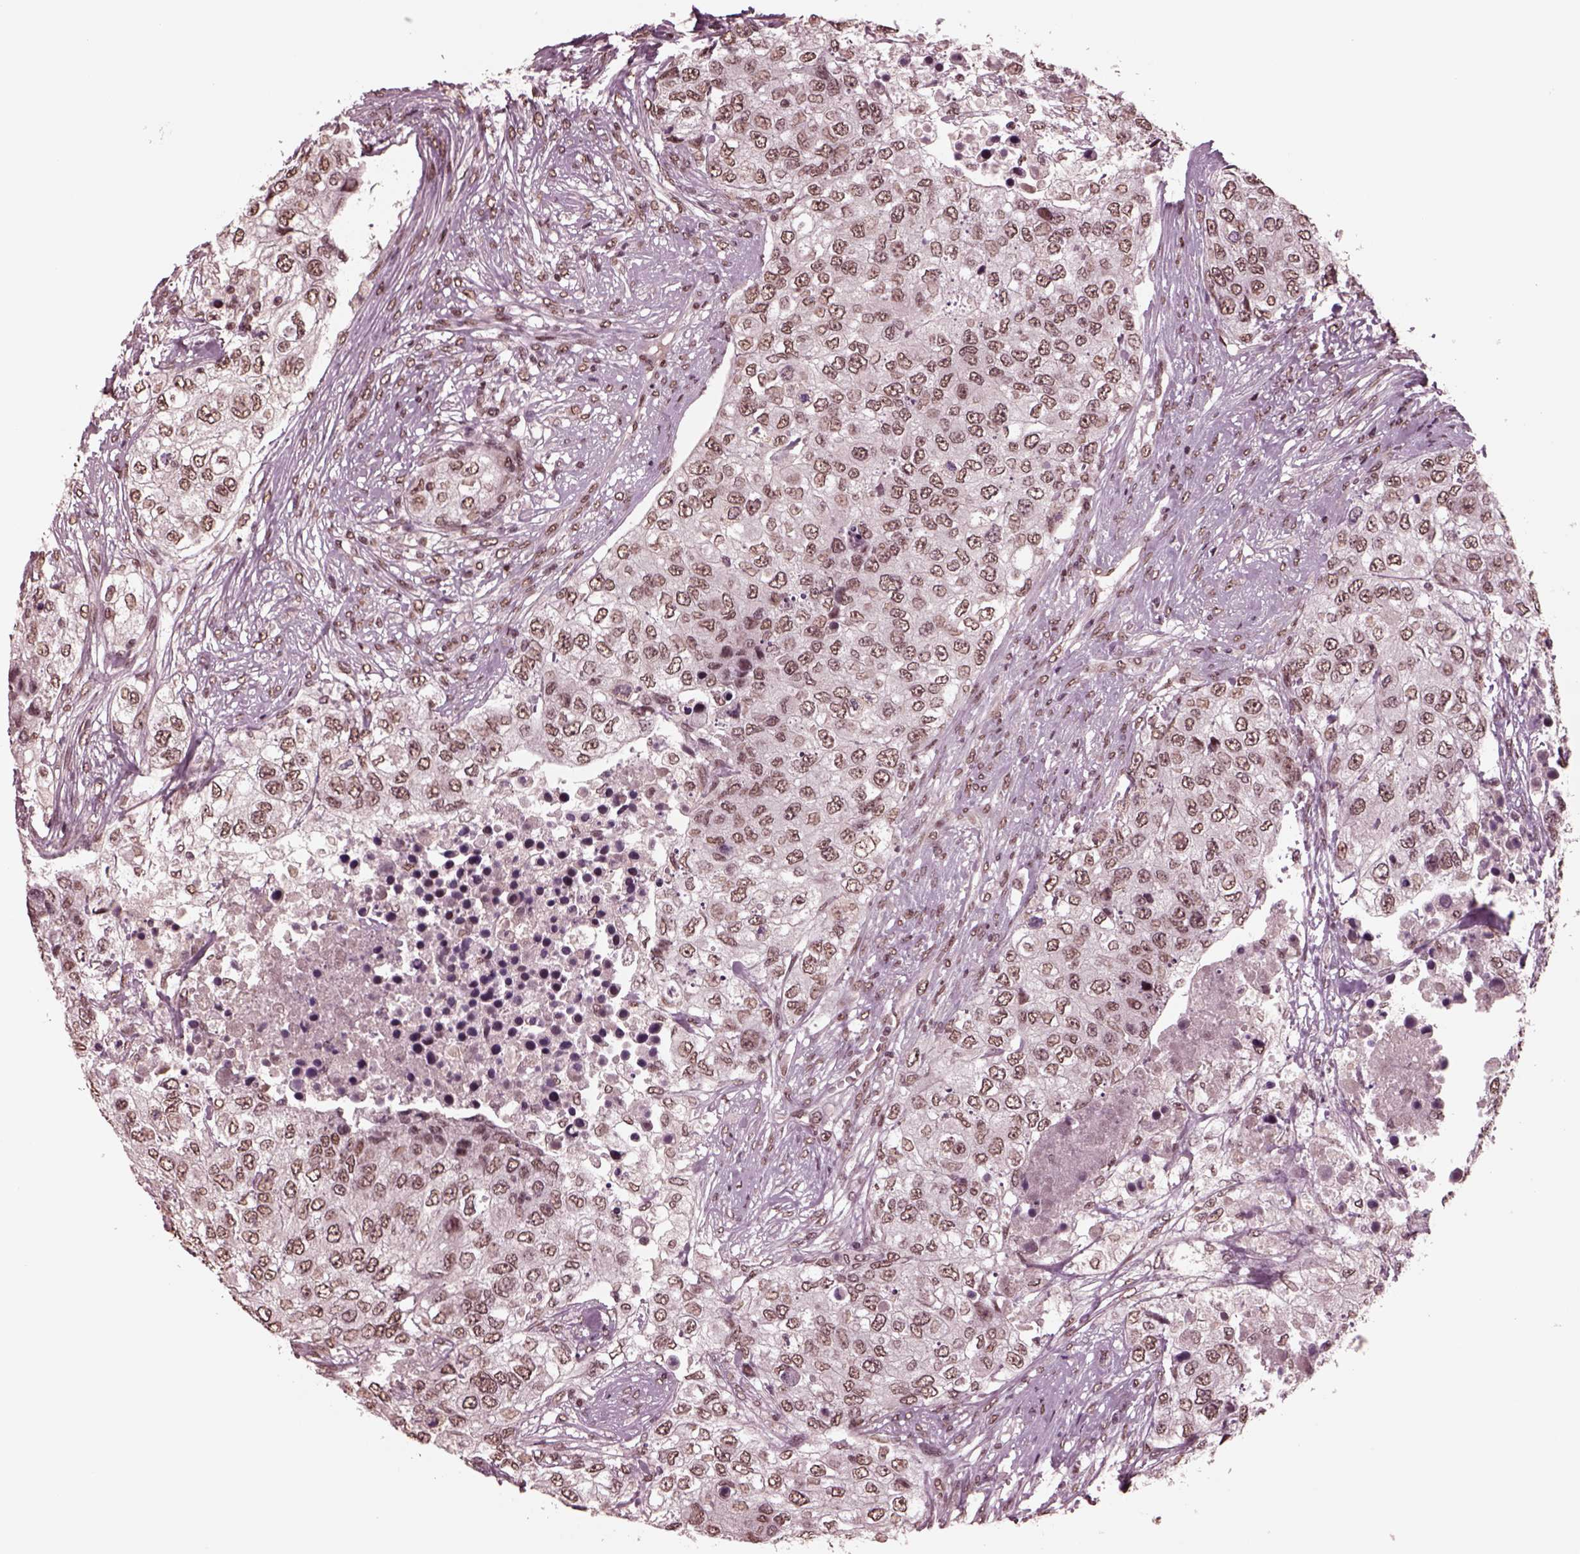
{"staining": {"intensity": "moderate", "quantity": ">75%", "location": "nuclear"}, "tissue": "urothelial cancer", "cell_type": "Tumor cells", "image_type": "cancer", "snomed": [{"axis": "morphology", "description": "Urothelial carcinoma, High grade"}, {"axis": "topography", "description": "Urinary bladder"}], "caption": "Immunohistochemical staining of human urothelial carcinoma (high-grade) exhibits medium levels of moderate nuclear staining in about >75% of tumor cells.", "gene": "NAP1L5", "patient": {"sex": "female", "age": 78}}